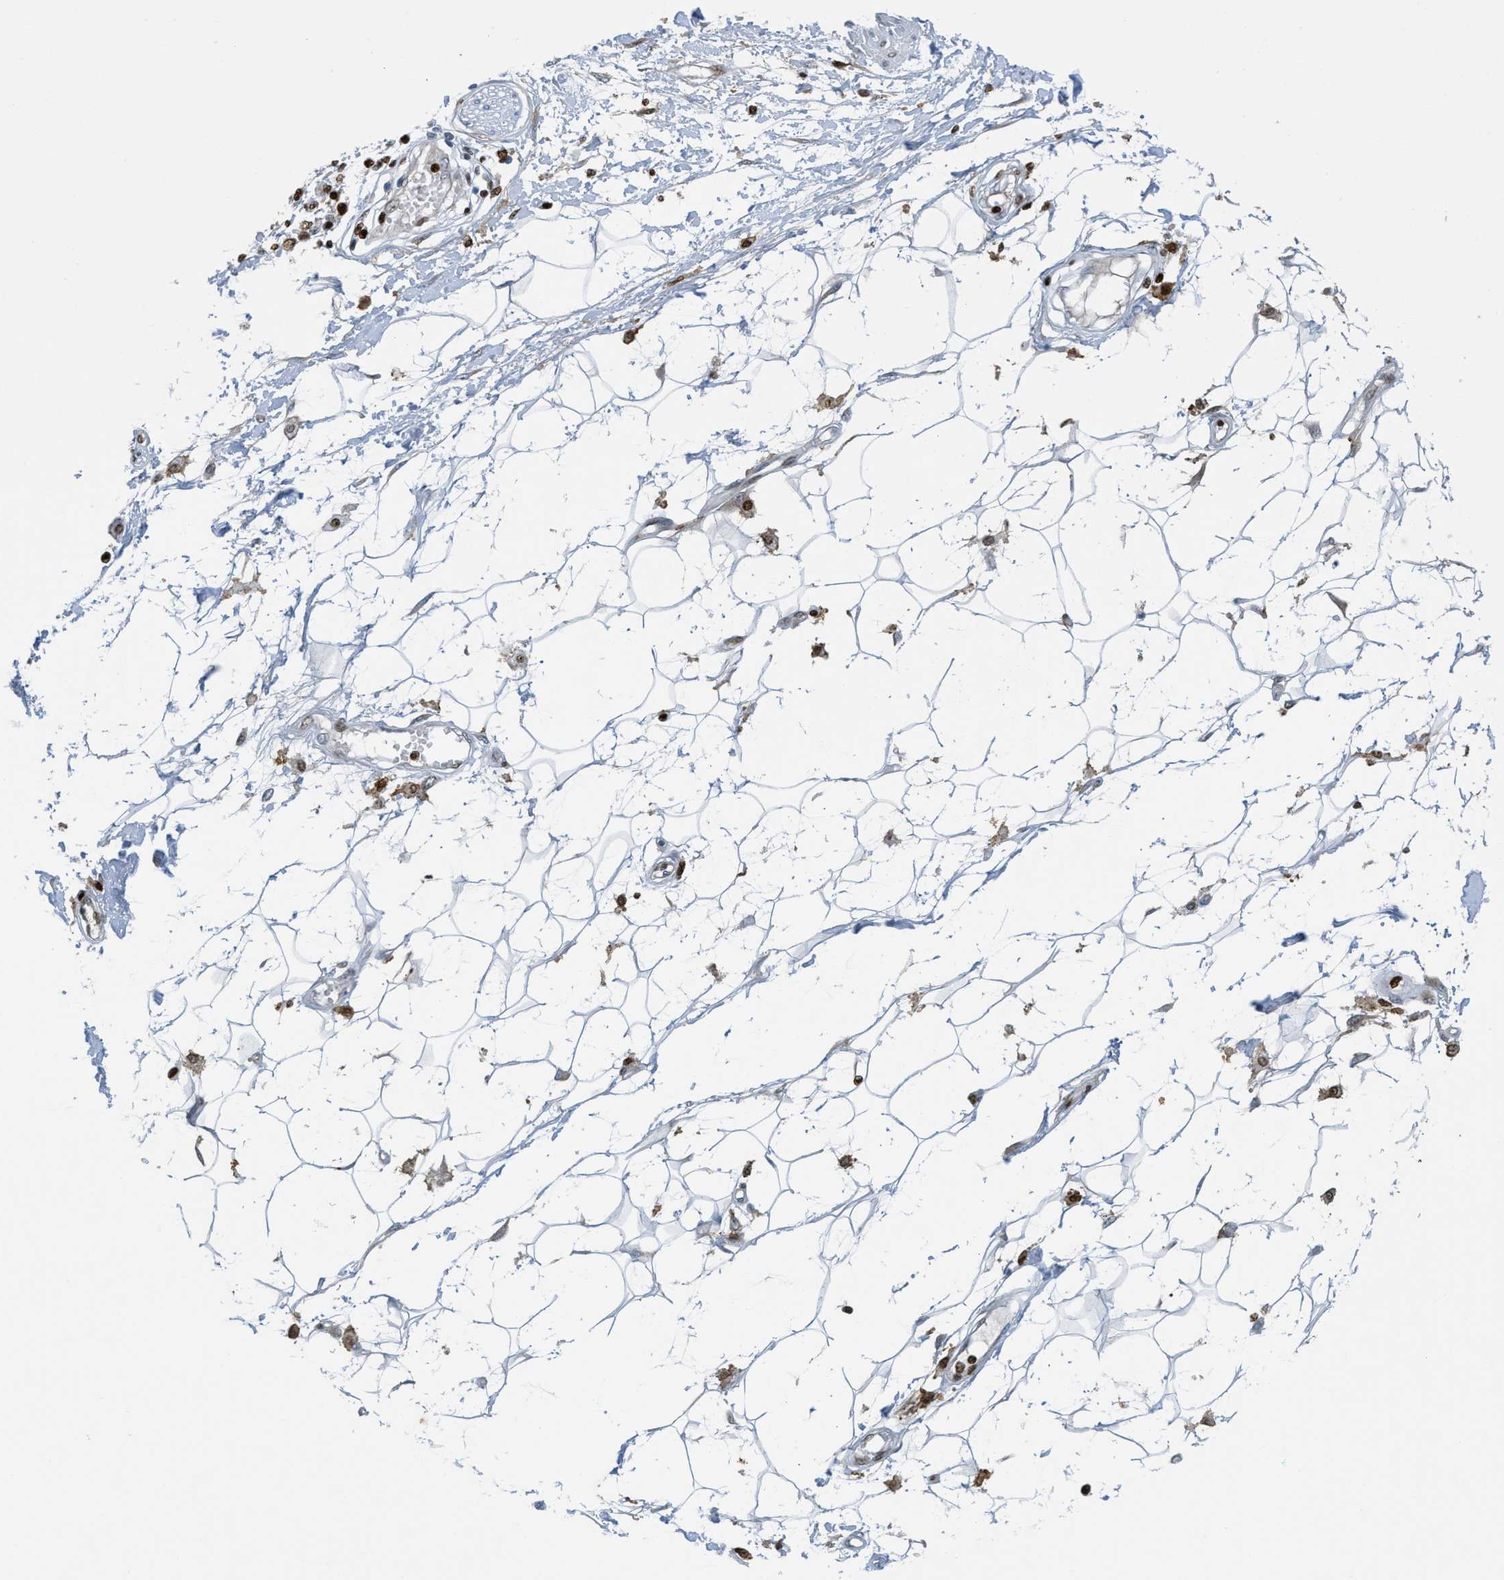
{"staining": {"intensity": "negative", "quantity": "none", "location": "none"}, "tissue": "adipose tissue", "cell_type": "Adipocytes", "image_type": "normal", "snomed": [{"axis": "morphology", "description": "Normal tissue, NOS"}, {"axis": "morphology", "description": "Squamous cell carcinoma, NOS"}, {"axis": "topography", "description": "Skin"}, {"axis": "topography", "description": "Peripheral nerve tissue"}], "caption": "Adipocytes show no significant protein expression in normal adipose tissue. Brightfield microscopy of immunohistochemistry stained with DAB (3,3'-diaminobenzidine) (brown) and hematoxylin (blue), captured at high magnification.", "gene": "SH3D19", "patient": {"sex": "male", "age": 83}}